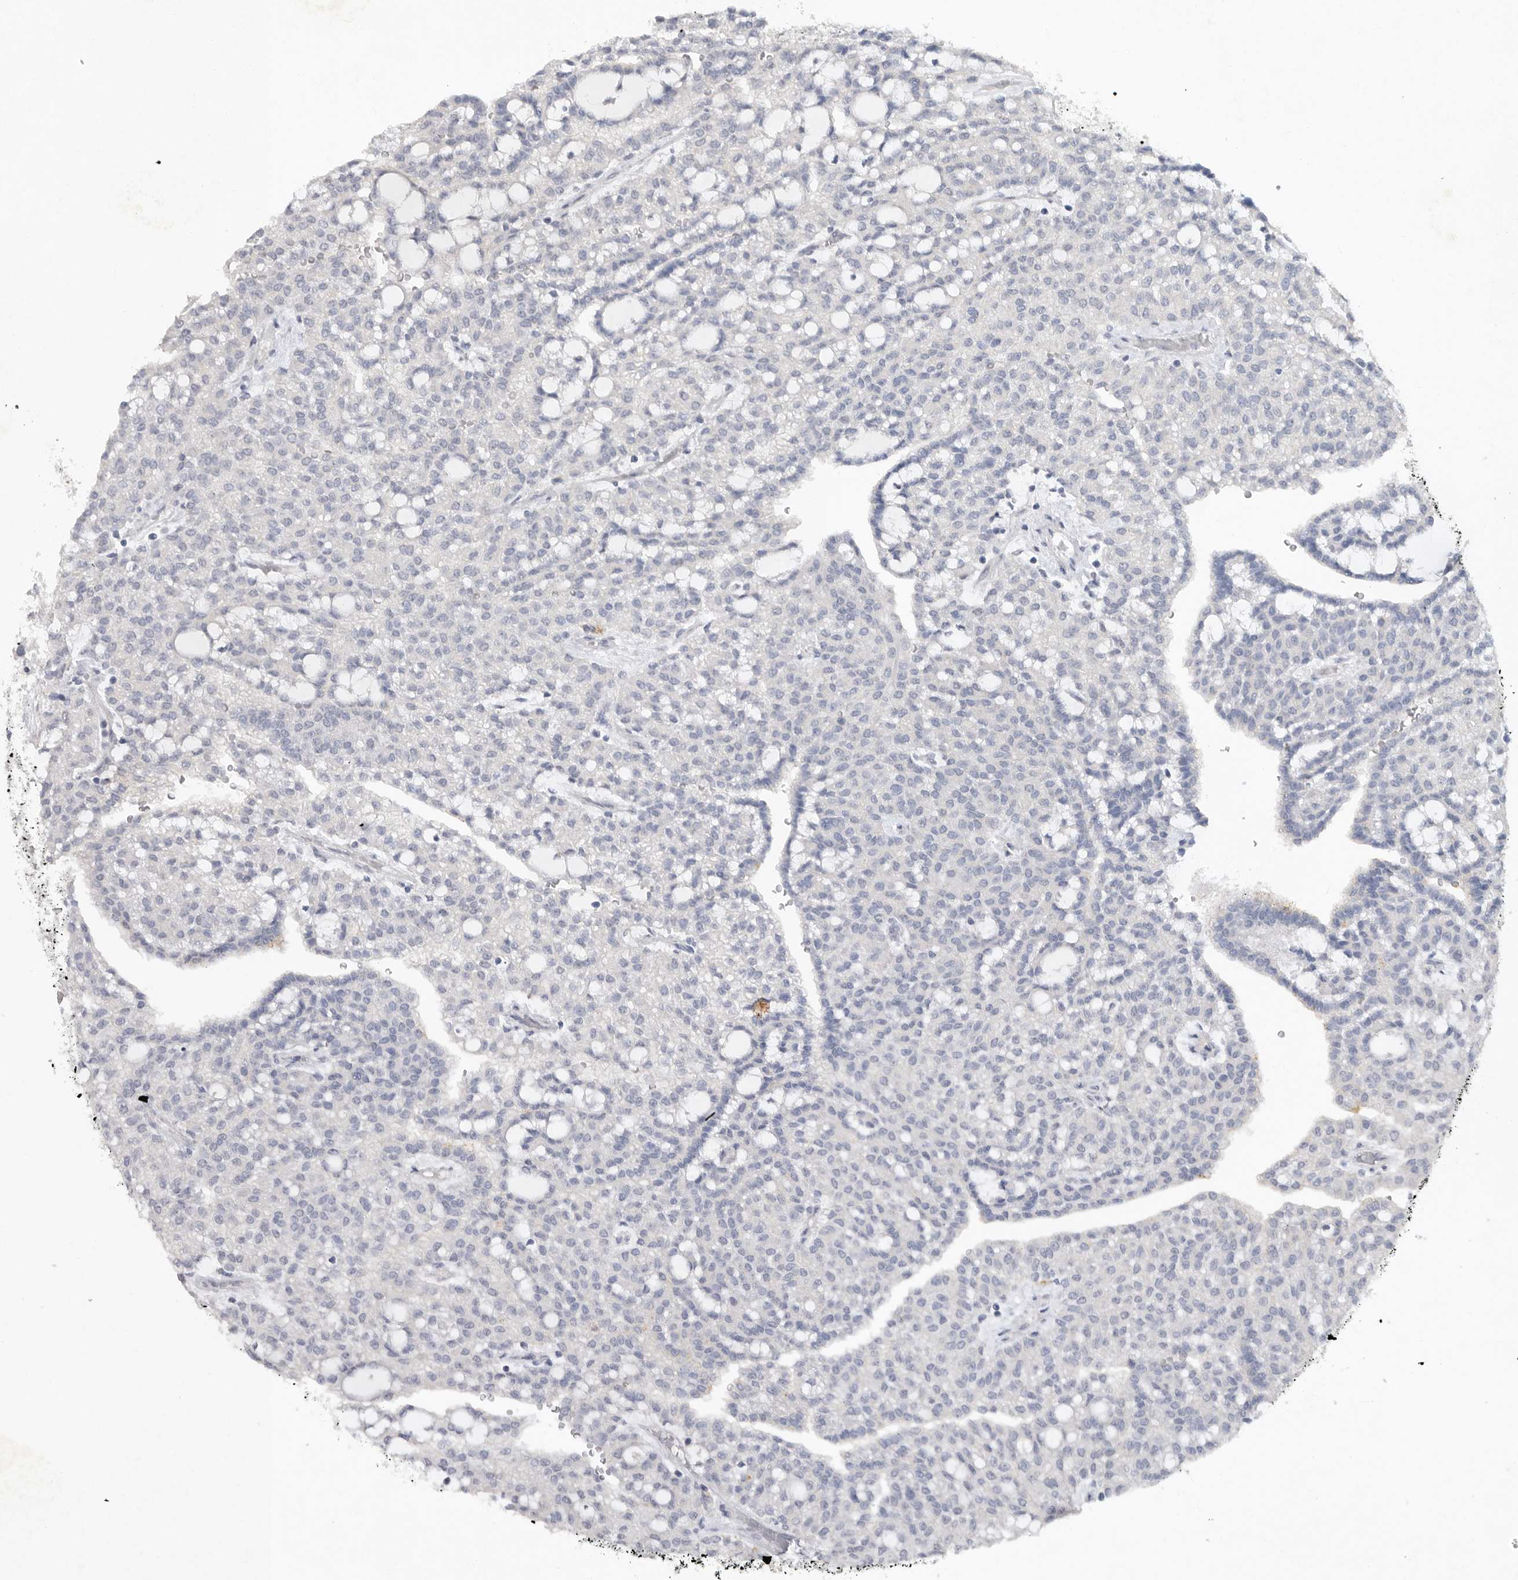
{"staining": {"intensity": "negative", "quantity": "none", "location": "none"}, "tissue": "renal cancer", "cell_type": "Tumor cells", "image_type": "cancer", "snomed": [{"axis": "morphology", "description": "Adenocarcinoma, NOS"}, {"axis": "topography", "description": "Kidney"}], "caption": "This is a micrograph of immunohistochemistry (IHC) staining of adenocarcinoma (renal), which shows no expression in tumor cells. (DAB (3,3'-diaminobenzidine) IHC, high magnification).", "gene": "REG4", "patient": {"sex": "male", "age": 63}}